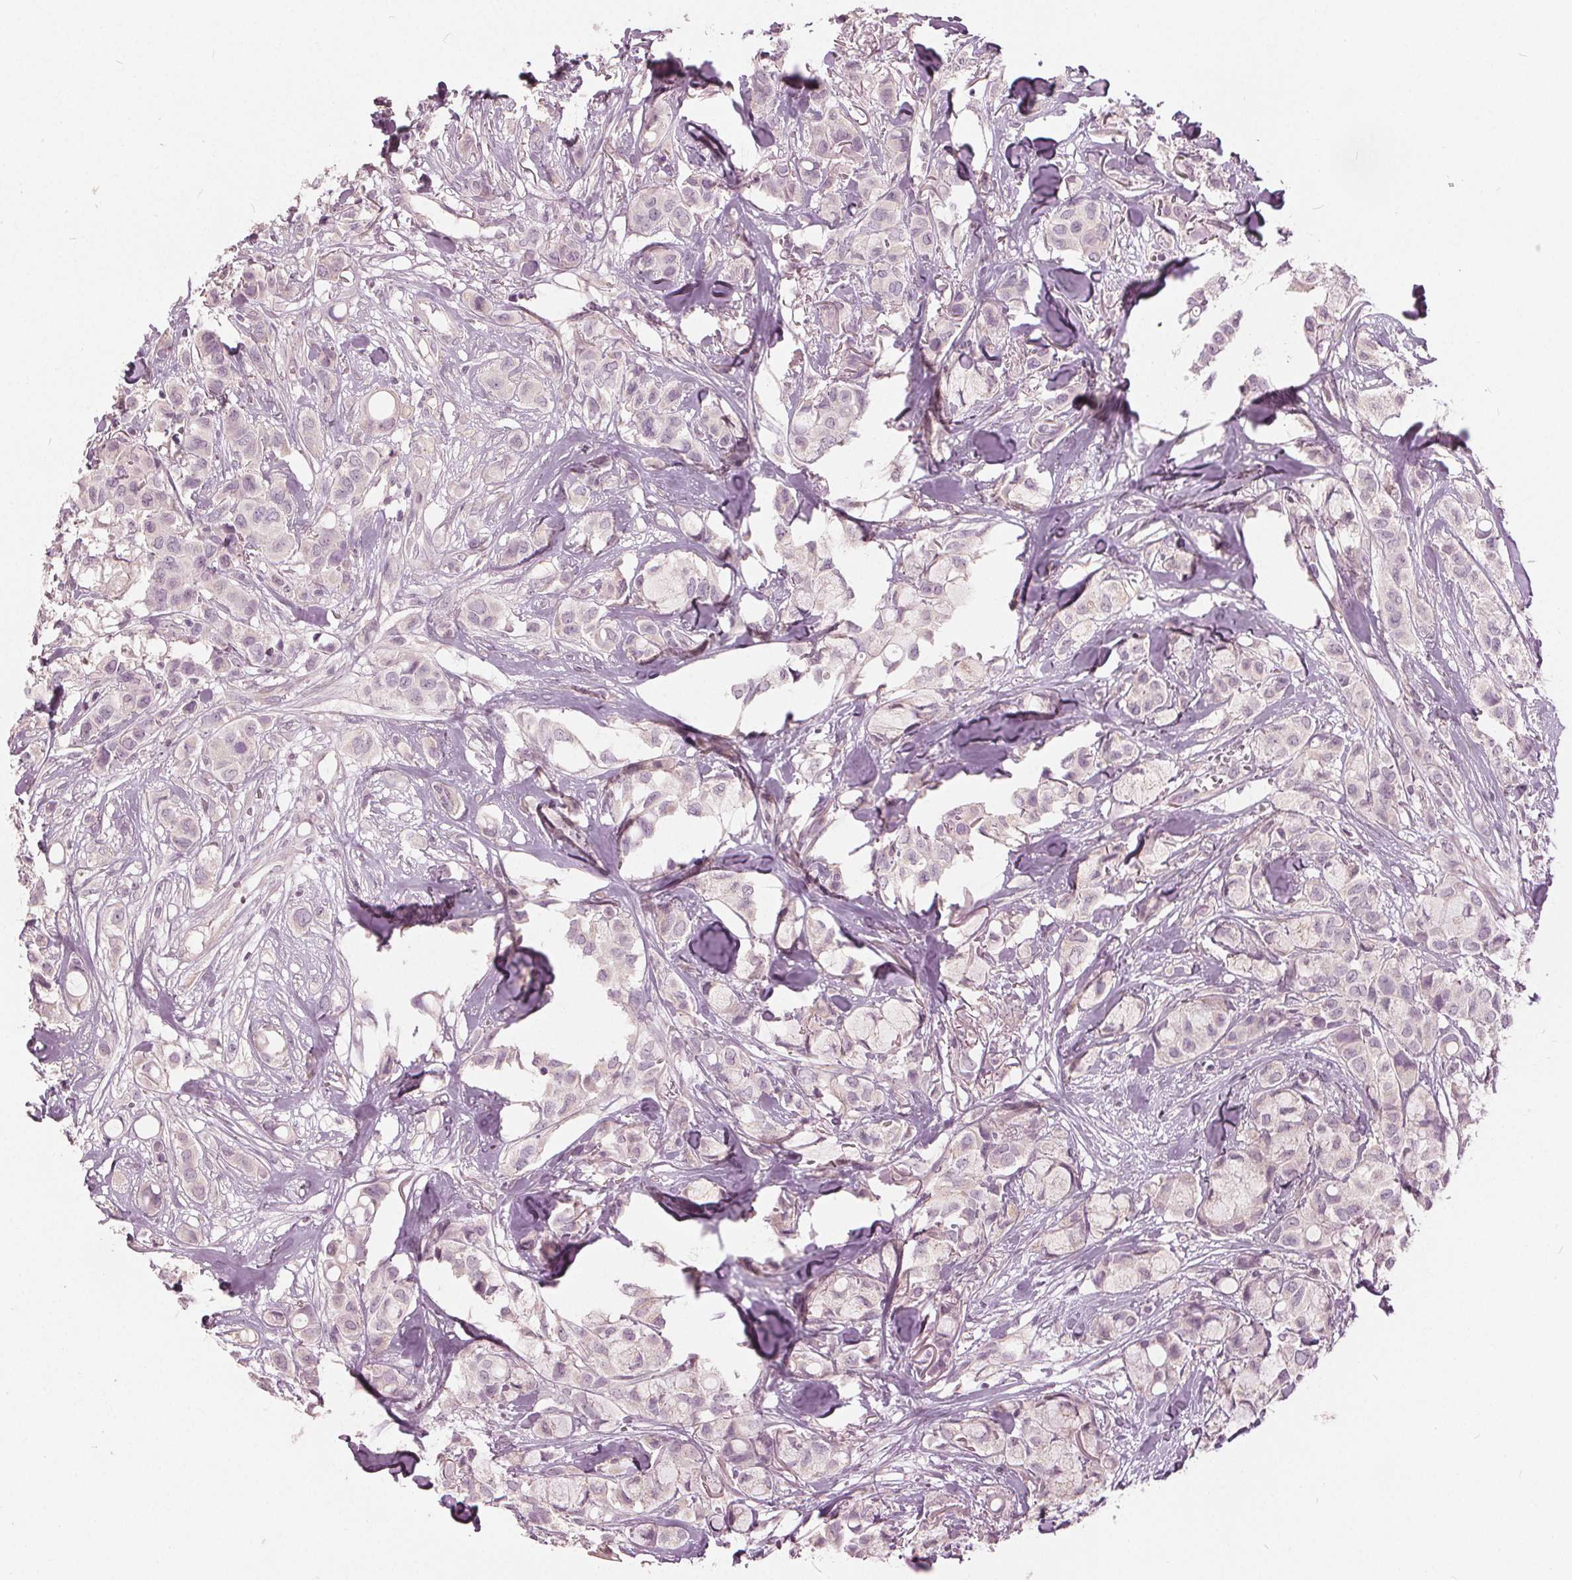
{"staining": {"intensity": "negative", "quantity": "none", "location": "none"}, "tissue": "breast cancer", "cell_type": "Tumor cells", "image_type": "cancer", "snomed": [{"axis": "morphology", "description": "Duct carcinoma"}, {"axis": "topography", "description": "Breast"}], "caption": "High magnification brightfield microscopy of breast cancer (intraductal carcinoma) stained with DAB (3,3'-diaminobenzidine) (brown) and counterstained with hematoxylin (blue): tumor cells show no significant positivity.", "gene": "KLK13", "patient": {"sex": "female", "age": 85}}